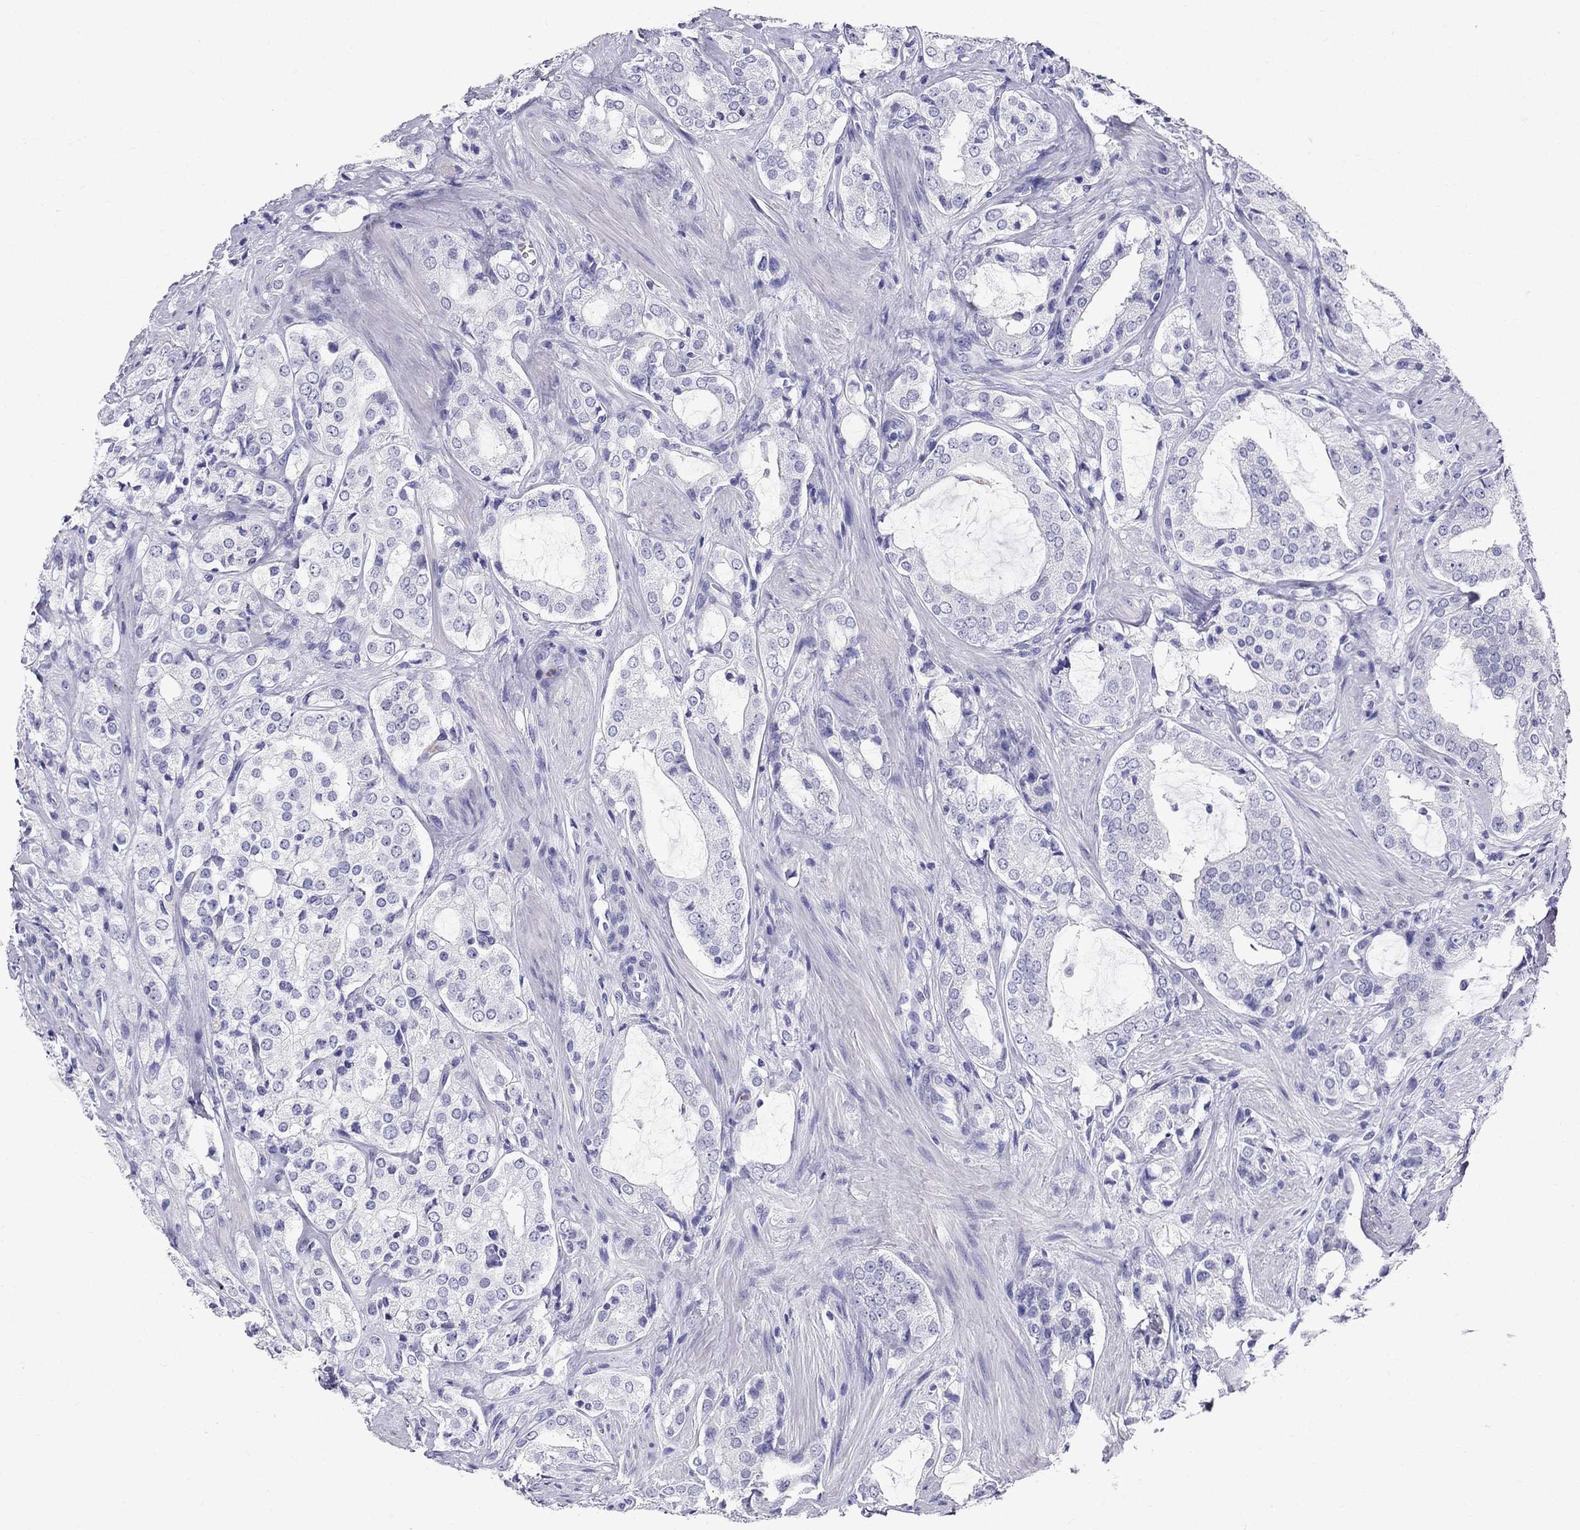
{"staining": {"intensity": "negative", "quantity": "none", "location": "none"}, "tissue": "prostate cancer", "cell_type": "Tumor cells", "image_type": "cancer", "snomed": [{"axis": "morphology", "description": "Adenocarcinoma, NOS"}, {"axis": "topography", "description": "Prostate"}], "caption": "There is no significant expression in tumor cells of adenocarcinoma (prostate). Nuclei are stained in blue.", "gene": "PPP1R36", "patient": {"sex": "male", "age": 66}}